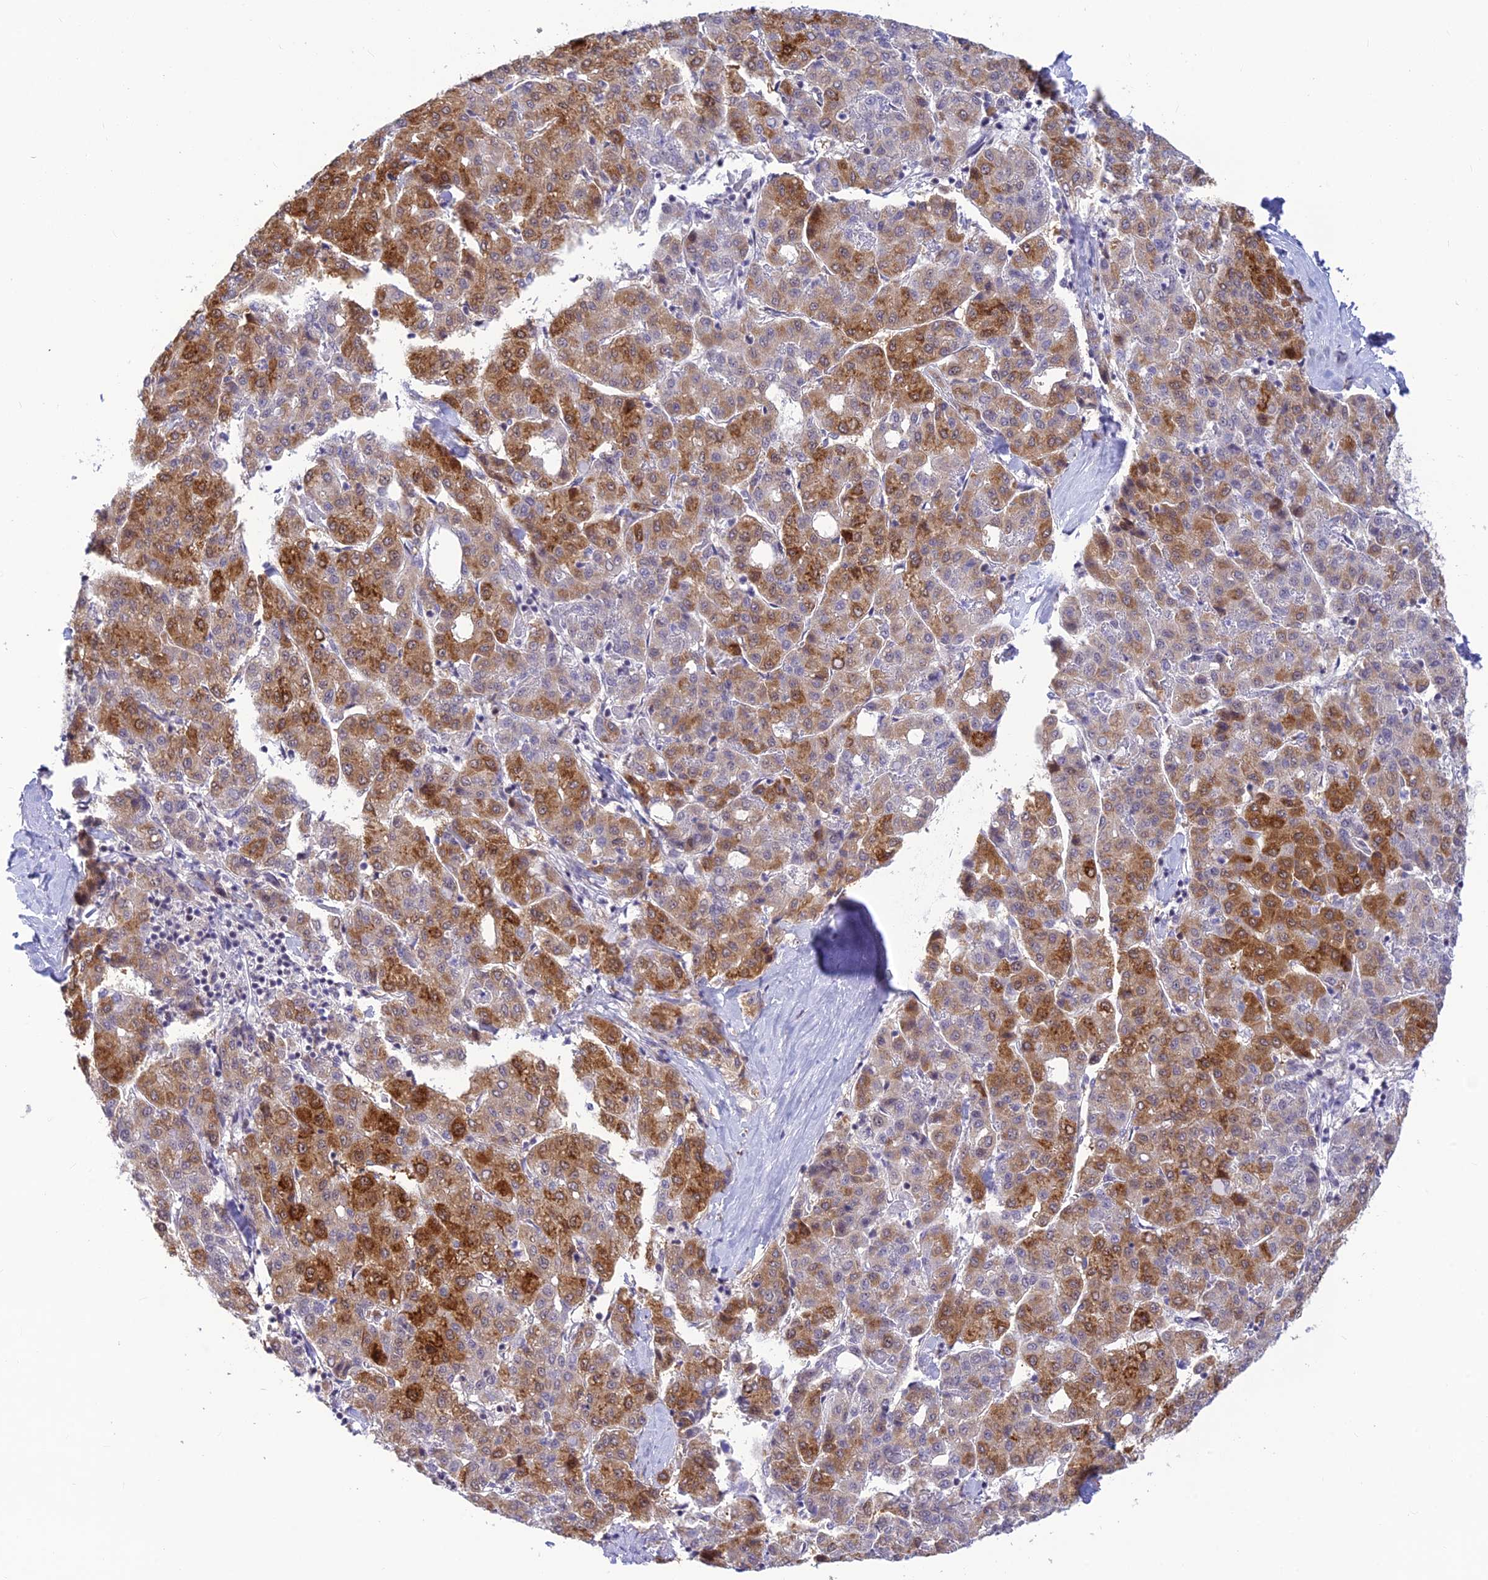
{"staining": {"intensity": "strong", "quantity": "25%-75%", "location": "cytoplasmic/membranous"}, "tissue": "liver cancer", "cell_type": "Tumor cells", "image_type": "cancer", "snomed": [{"axis": "morphology", "description": "Carcinoma, Hepatocellular, NOS"}, {"axis": "topography", "description": "Liver"}], "caption": "Immunohistochemical staining of liver cancer shows high levels of strong cytoplasmic/membranous protein expression in approximately 25%-75% of tumor cells.", "gene": "ASPDH", "patient": {"sex": "male", "age": 65}}